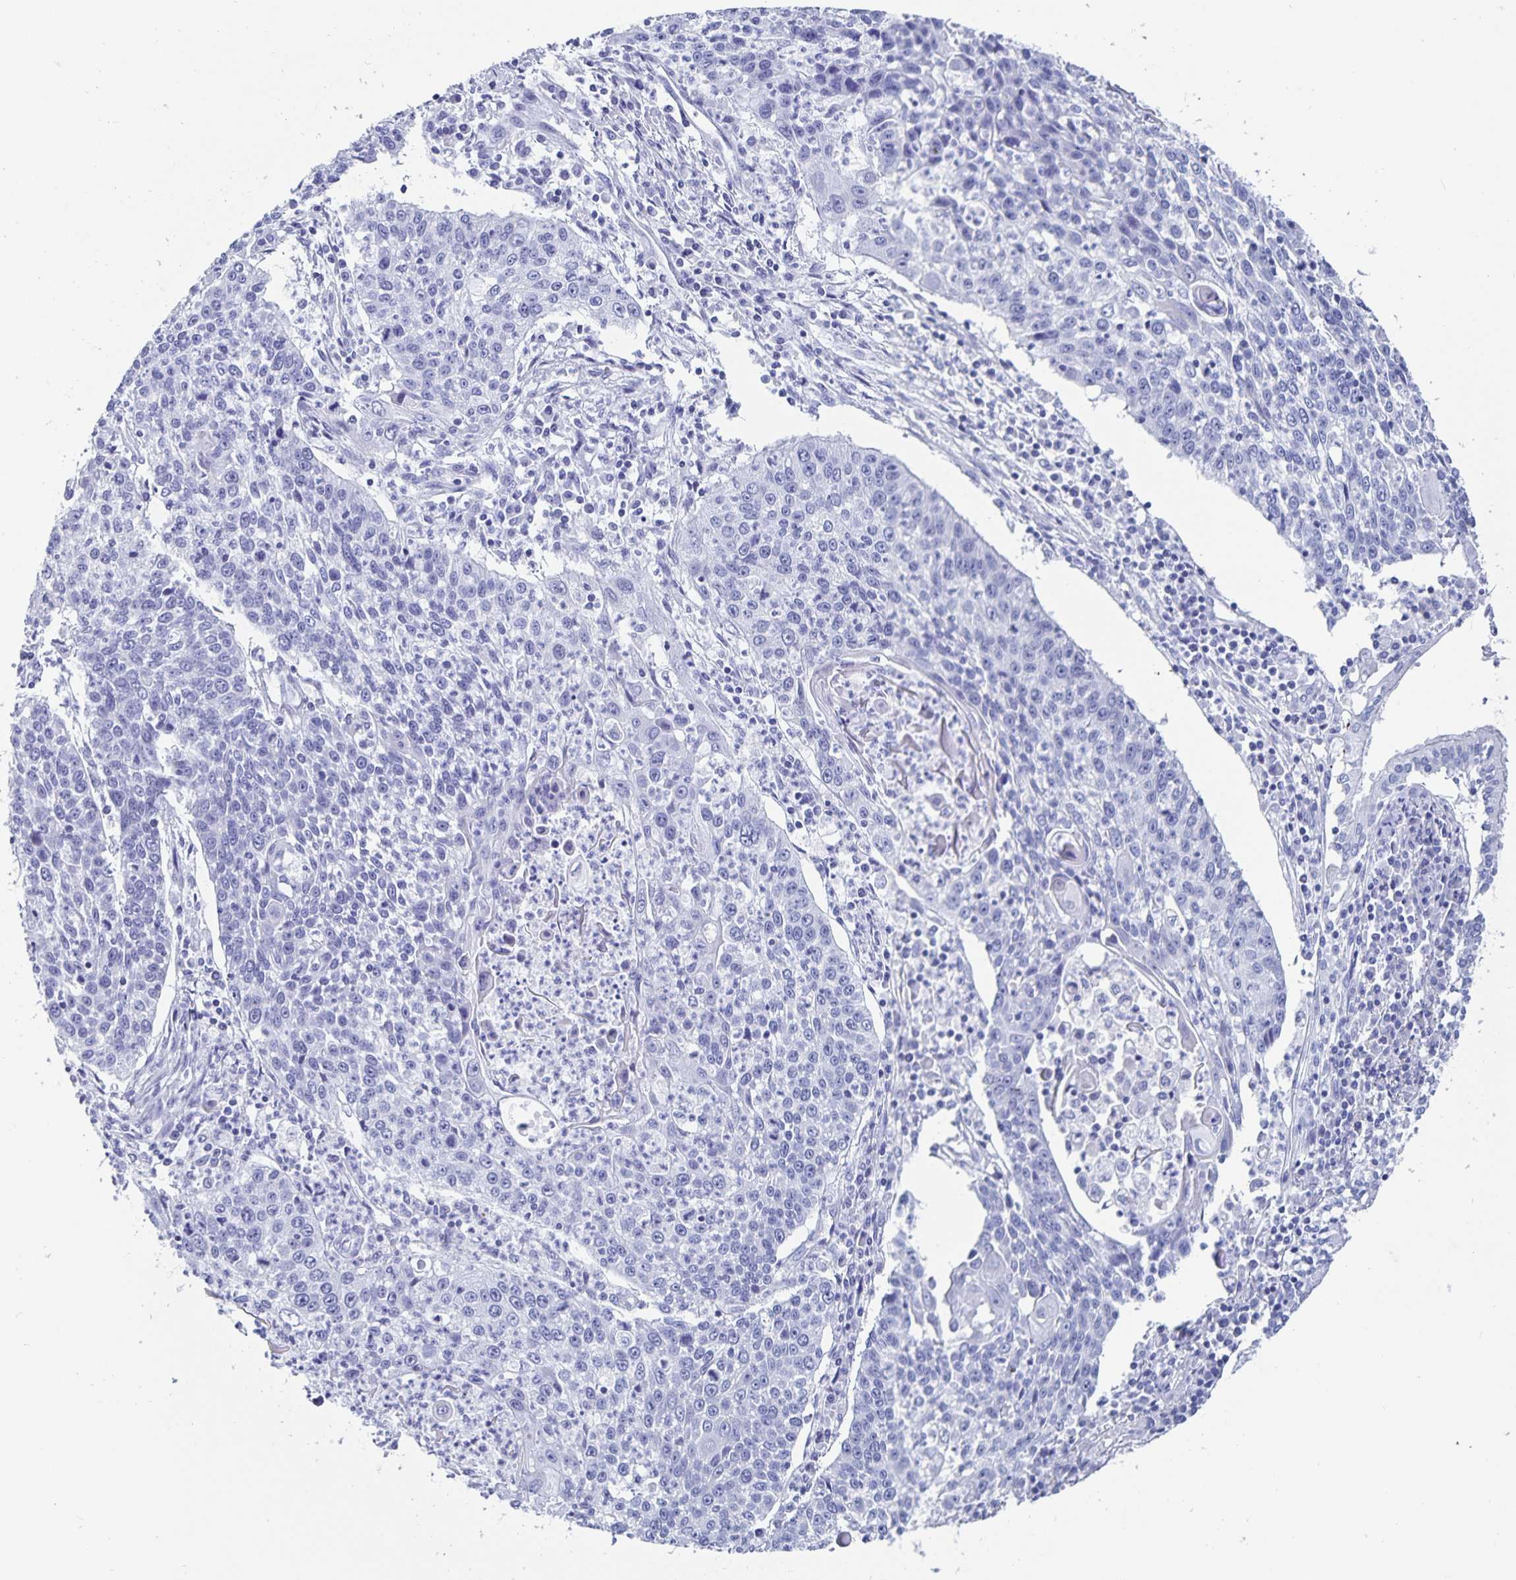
{"staining": {"intensity": "negative", "quantity": "none", "location": "none"}, "tissue": "lung cancer", "cell_type": "Tumor cells", "image_type": "cancer", "snomed": [{"axis": "morphology", "description": "Squamous cell carcinoma, NOS"}, {"axis": "morphology", "description": "Squamous cell carcinoma, metastatic, NOS"}, {"axis": "topography", "description": "Lung"}, {"axis": "topography", "description": "Pleura, NOS"}], "caption": "IHC histopathology image of neoplastic tissue: human lung cancer stained with DAB shows no significant protein positivity in tumor cells.", "gene": "C19orf73", "patient": {"sex": "male", "age": 72}}